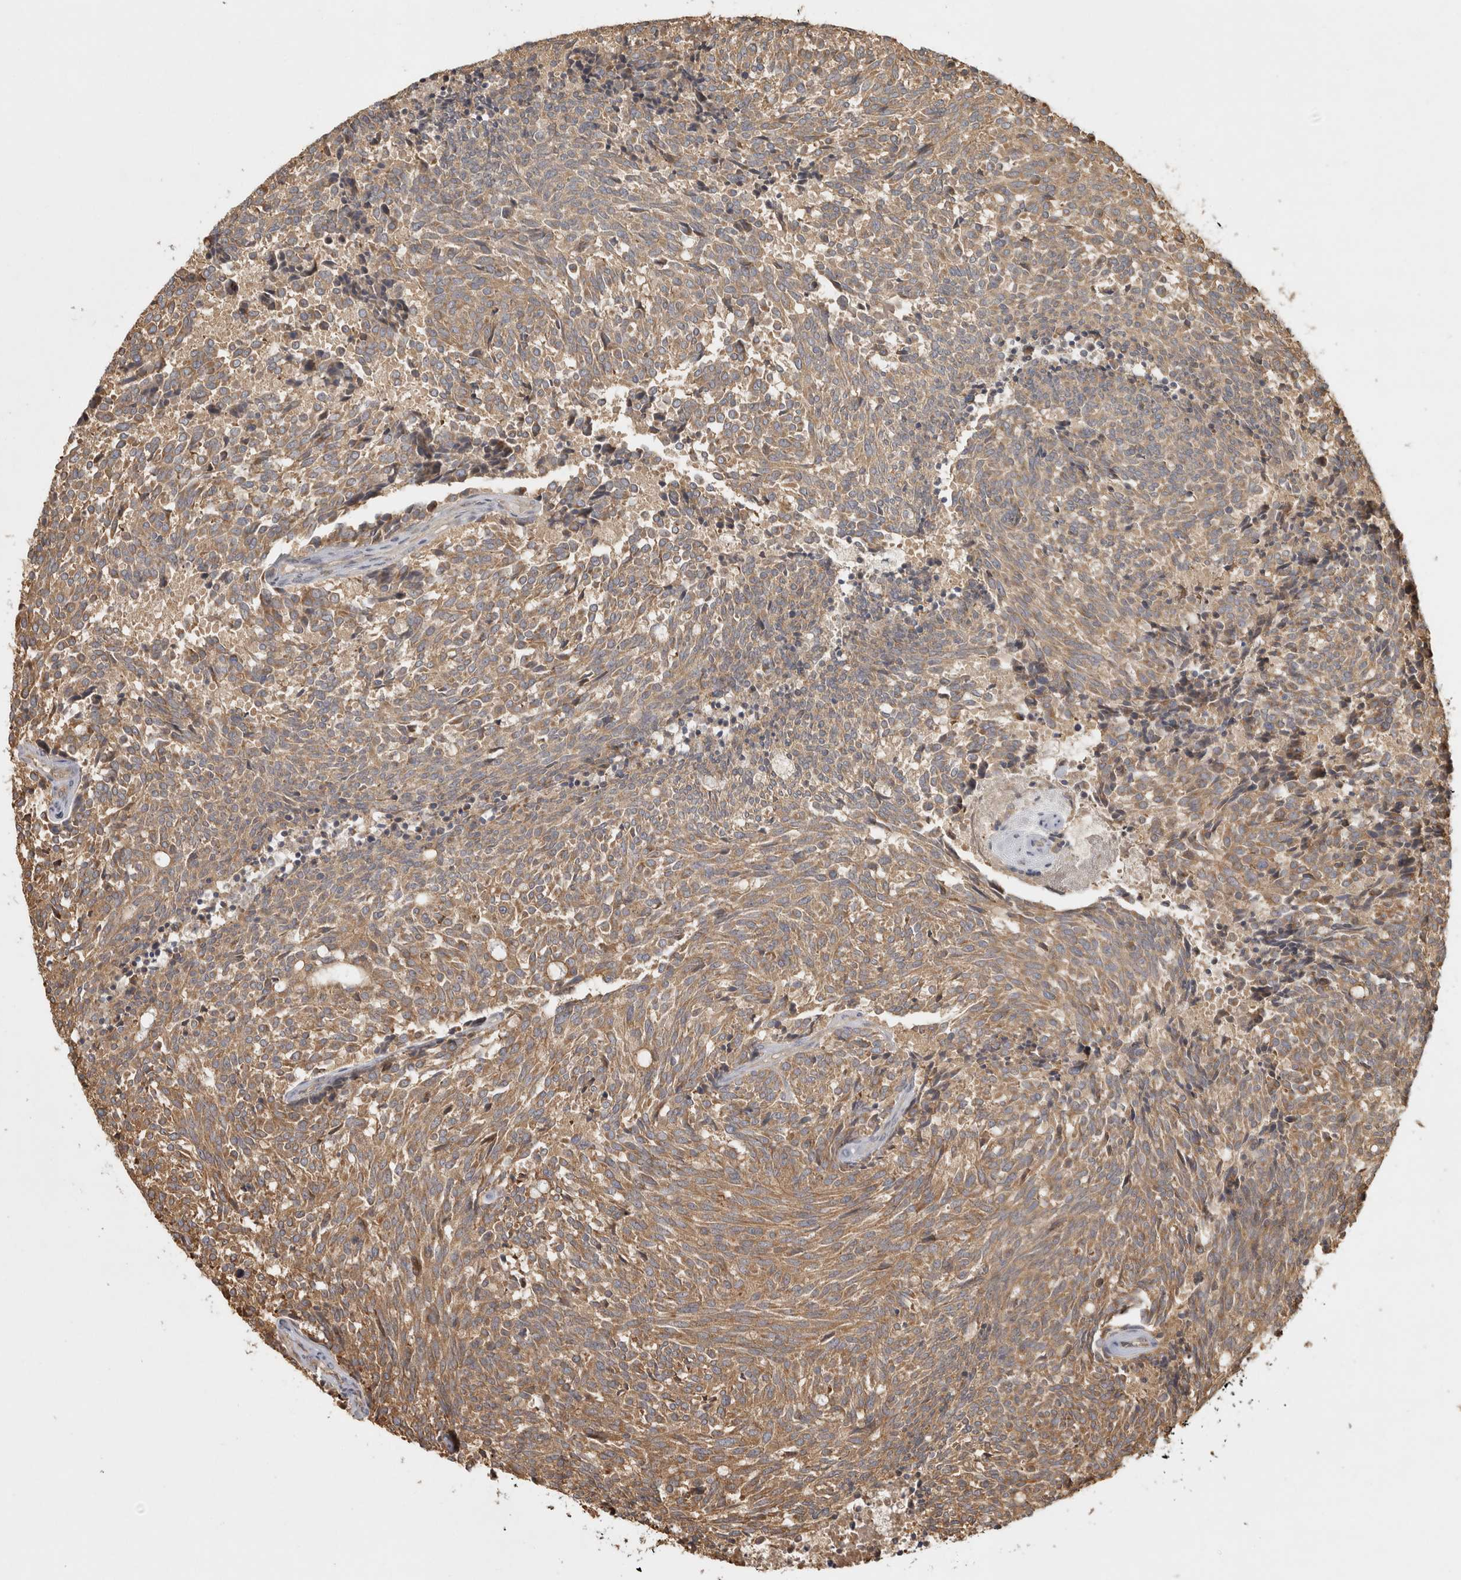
{"staining": {"intensity": "moderate", "quantity": ">75%", "location": "cytoplasmic/membranous"}, "tissue": "carcinoid", "cell_type": "Tumor cells", "image_type": "cancer", "snomed": [{"axis": "morphology", "description": "Carcinoid, malignant, NOS"}, {"axis": "topography", "description": "Pancreas"}], "caption": "Immunohistochemistry of human carcinoid demonstrates medium levels of moderate cytoplasmic/membranous expression in about >75% of tumor cells.", "gene": "CAMSAP2", "patient": {"sex": "female", "age": 54}}